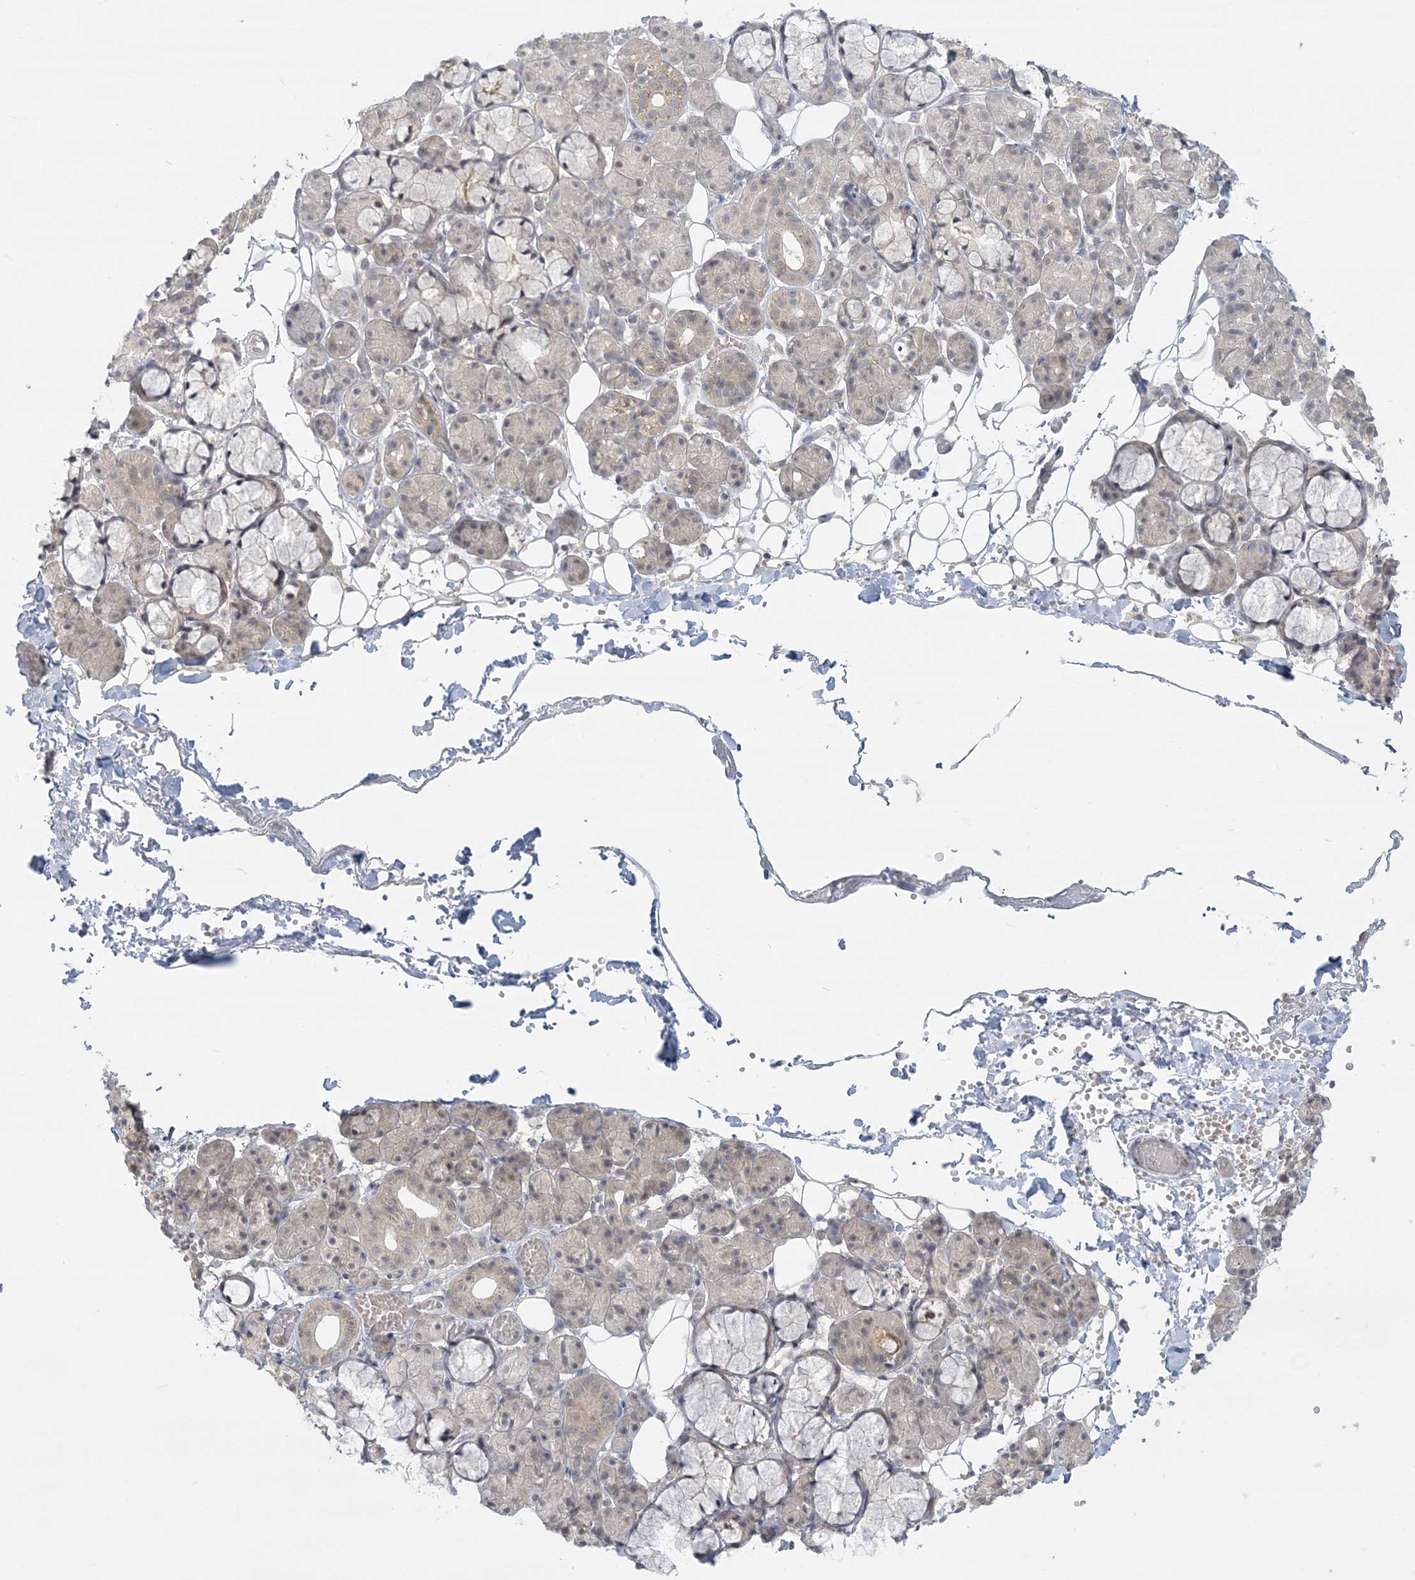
{"staining": {"intensity": "weak", "quantity": "<25%", "location": "cytoplasmic/membranous"}, "tissue": "salivary gland", "cell_type": "Glandular cells", "image_type": "normal", "snomed": [{"axis": "morphology", "description": "Normal tissue, NOS"}, {"axis": "topography", "description": "Salivary gland"}], "caption": "A high-resolution photomicrograph shows IHC staining of benign salivary gland, which displays no significant staining in glandular cells.", "gene": "ANKS1A", "patient": {"sex": "male", "age": 63}}